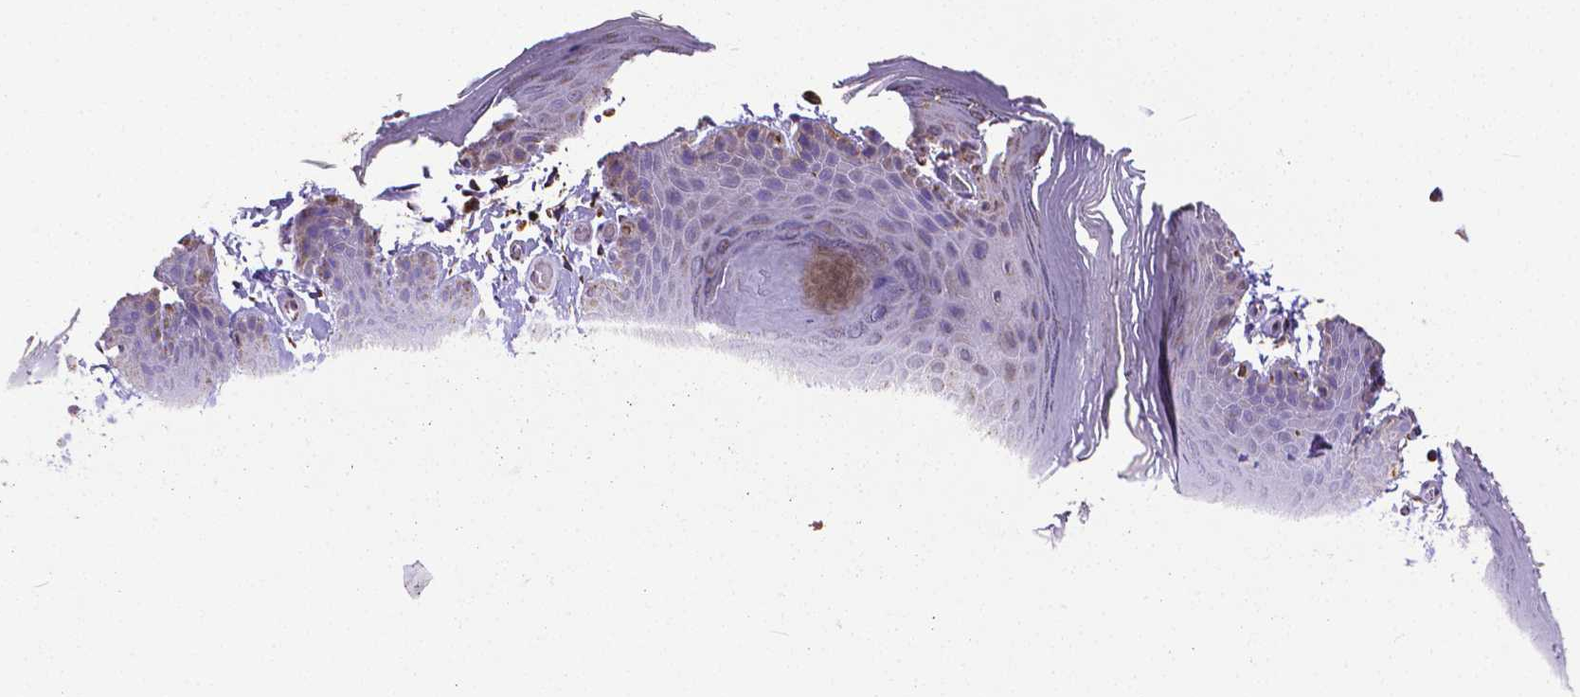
{"staining": {"intensity": "moderate", "quantity": "25%-75%", "location": "cytoplasmic/membranous"}, "tissue": "skin", "cell_type": "Epidermal cells", "image_type": "normal", "snomed": [{"axis": "morphology", "description": "Normal tissue, NOS"}, {"axis": "topography", "description": "Anal"}], "caption": "Protein staining exhibits moderate cytoplasmic/membranous expression in approximately 25%-75% of epidermal cells in unremarkable skin. The staining was performed using DAB (3,3'-diaminobenzidine) to visualize the protein expression in brown, while the nuclei were stained in blue with hematoxylin (Magnification: 20x).", "gene": "MACC1", "patient": {"sex": "male", "age": 53}}